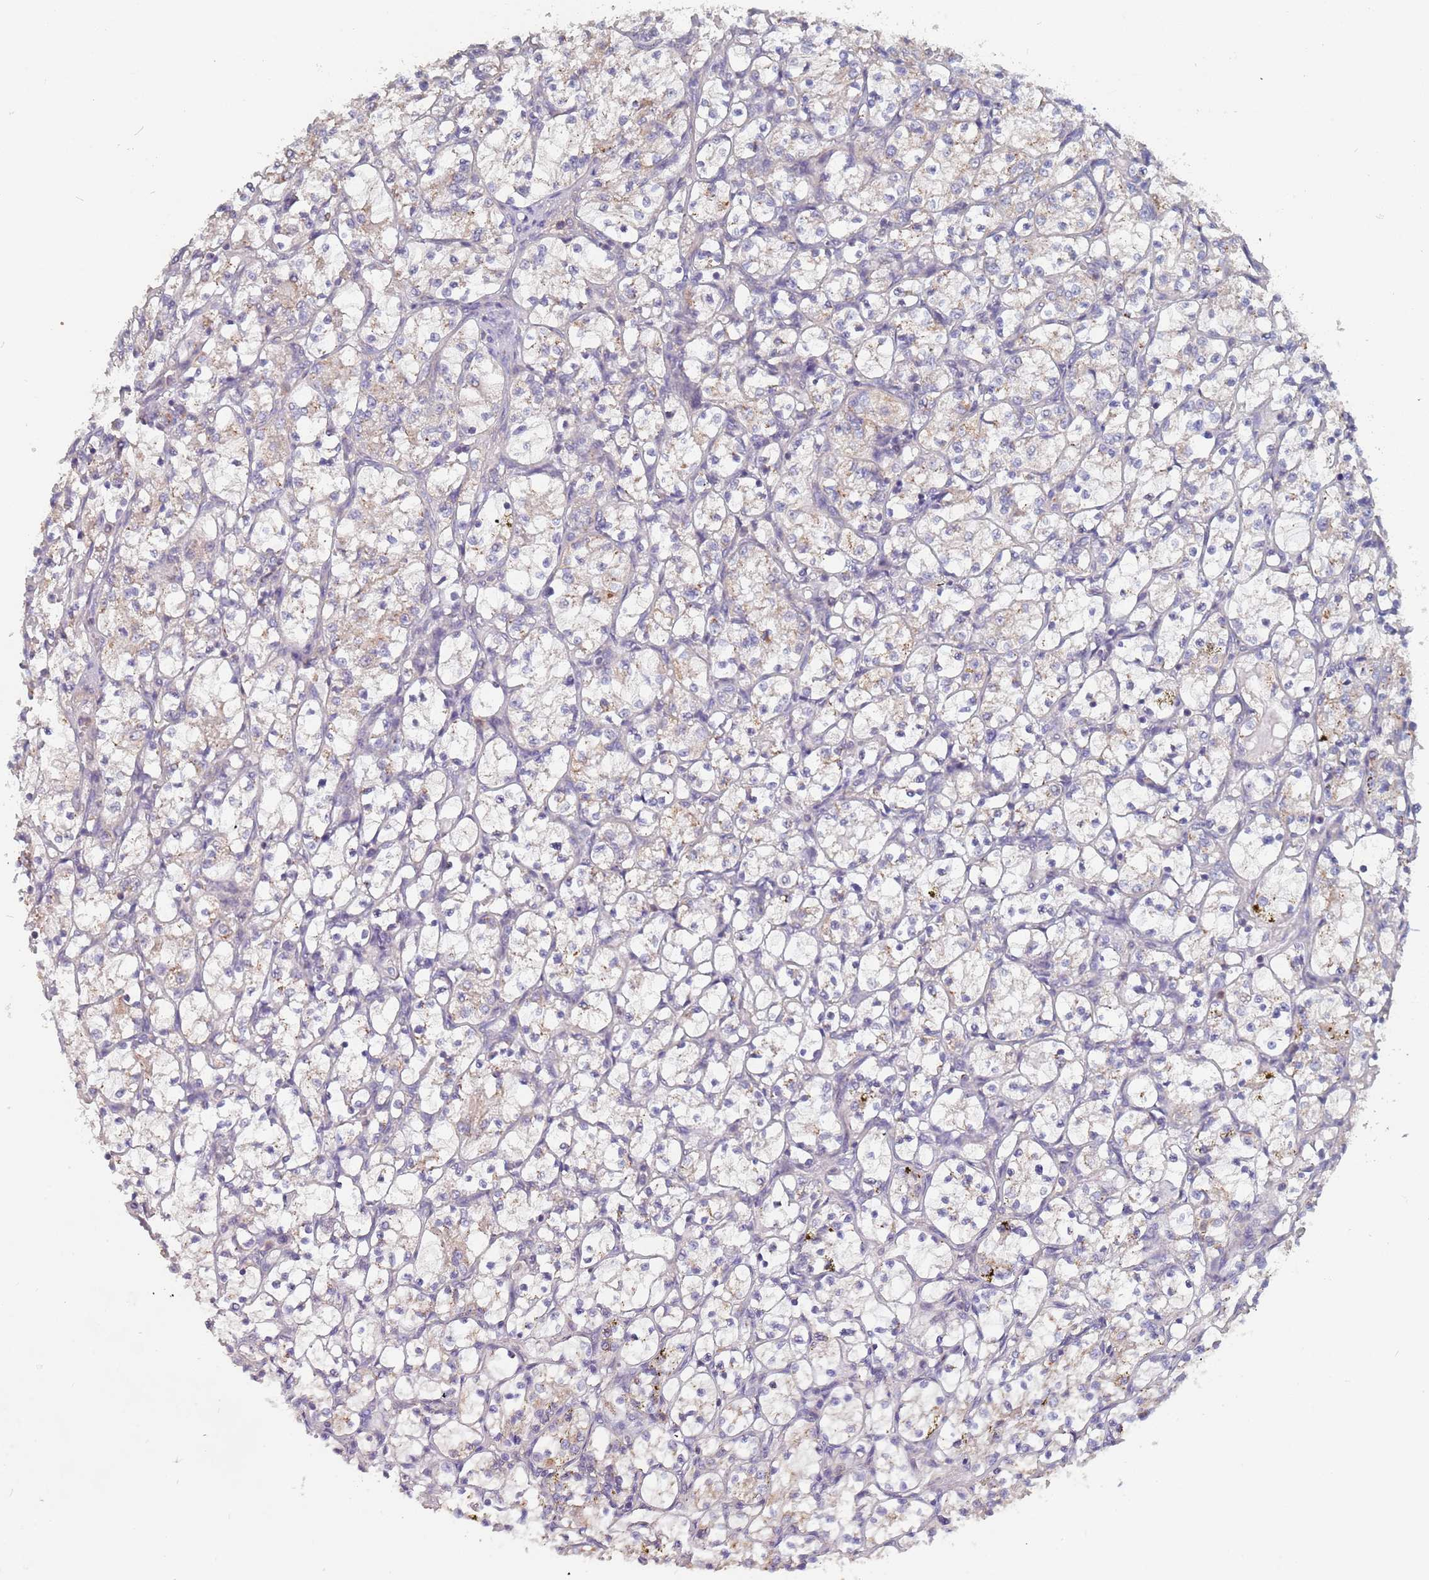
{"staining": {"intensity": "negative", "quantity": "none", "location": "none"}, "tissue": "renal cancer", "cell_type": "Tumor cells", "image_type": "cancer", "snomed": [{"axis": "morphology", "description": "Adenocarcinoma, NOS"}, {"axis": "topography", "description": "Kidney"}], "caption": "Immunohistochemistry image of neoplastic tissue: renal cancer stained with DAB (3,3'-diaminobenzidine) reveals no significant protein staining in tumor cells.", "gene": "TCEANC2", "patient": {"sex": "female", "age": 69}}